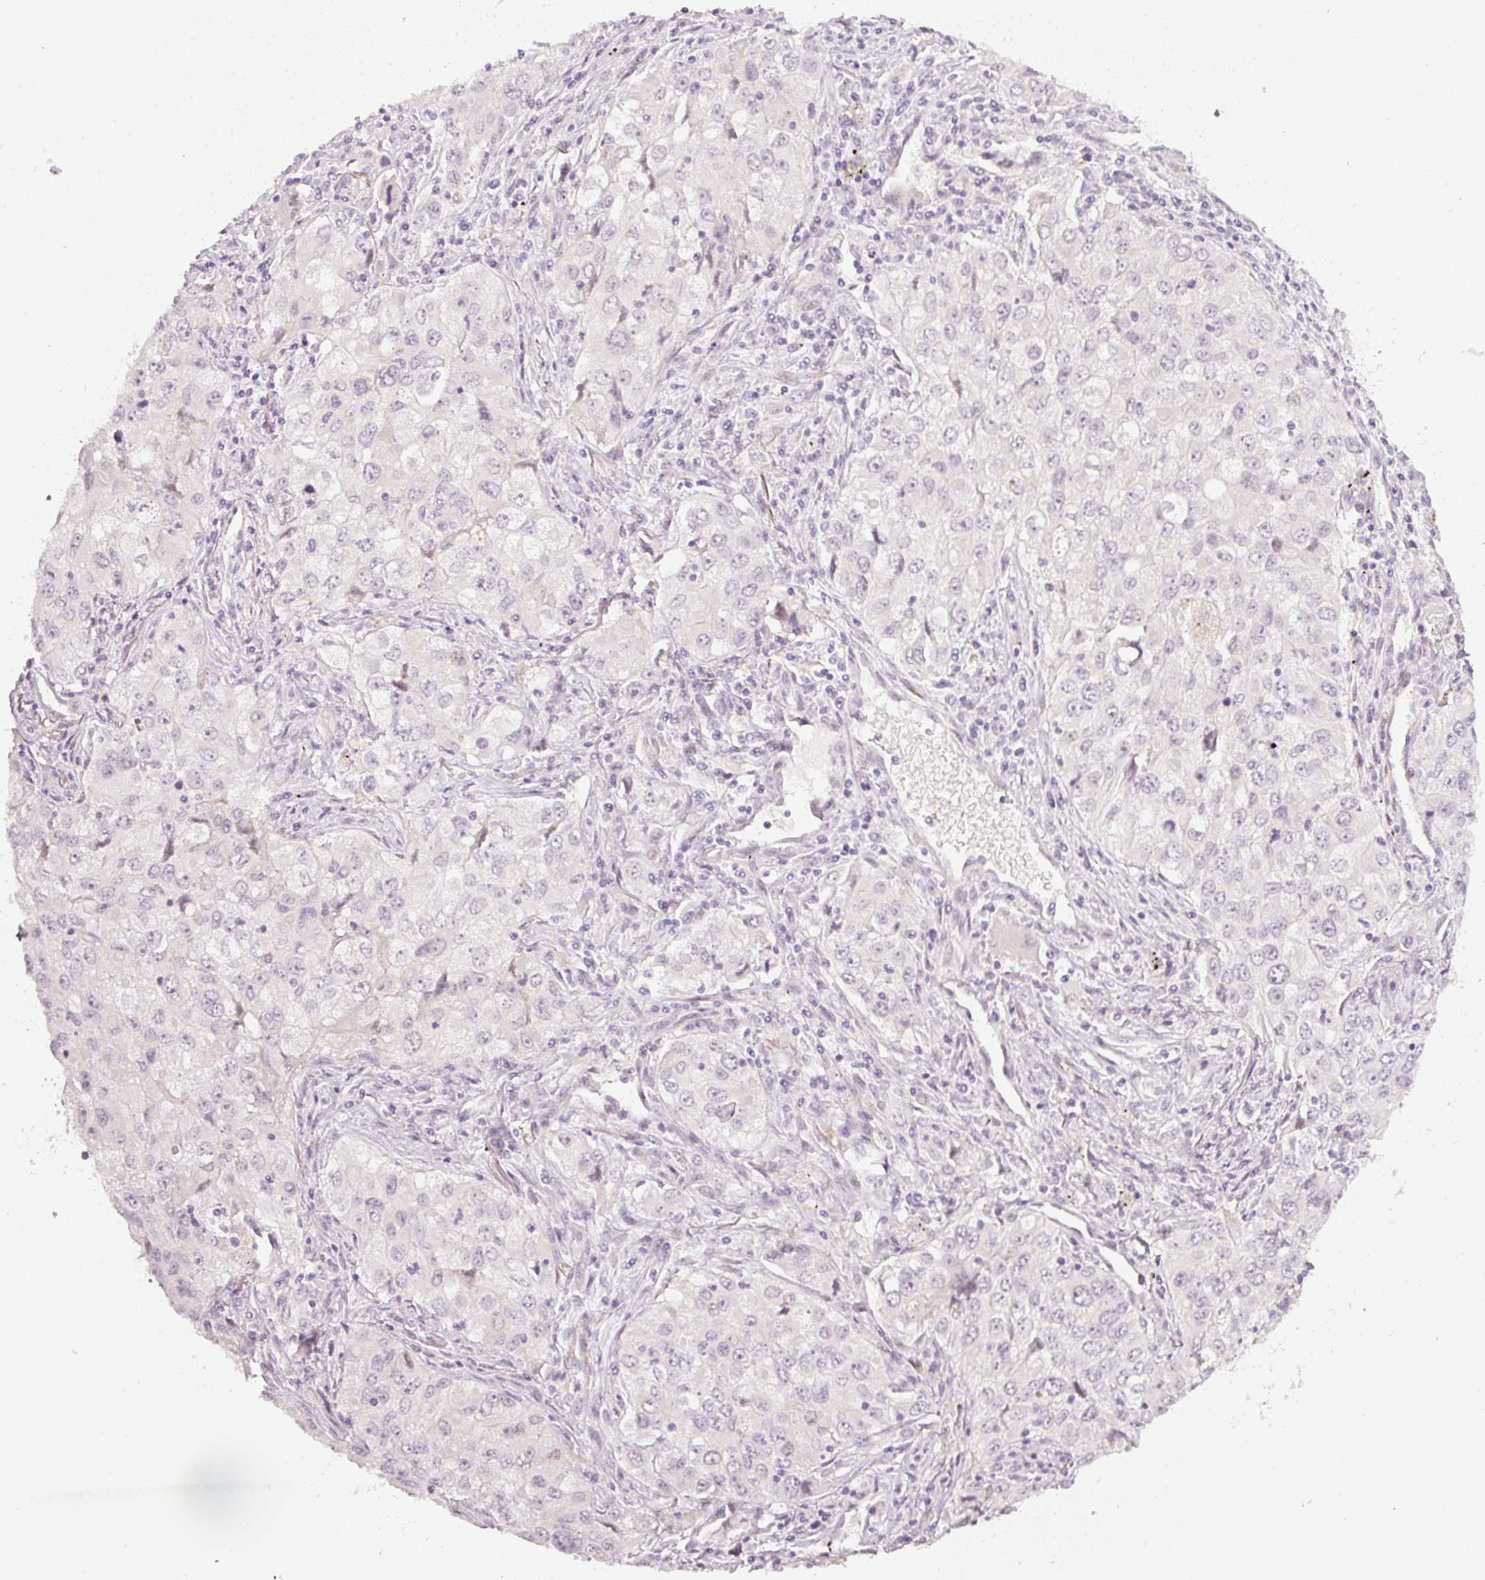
{"staining": {"intensity": "negative", "quantity": "none", "location": "none"}, "tissue": "lung cancer", "cell_type": "Tumor cells", "image_type": "cancer", "snomed": [{"axis": "morphology", "description": "Adenocarcinoma, NOS"}, {"axis": "morphology", "description": "Adenocarcinoma, metastatic, NOS"}, {"axis": "topography", "description": "Lymph node"}, {"axis": "topography", "description": "Lung"}], "caption": "Tumor cells show no significant protein positivity in lung metastatic adenocarcinoma.", "gene": "TOGARAM1", "patient": {"sex": "female", "age": 42}}